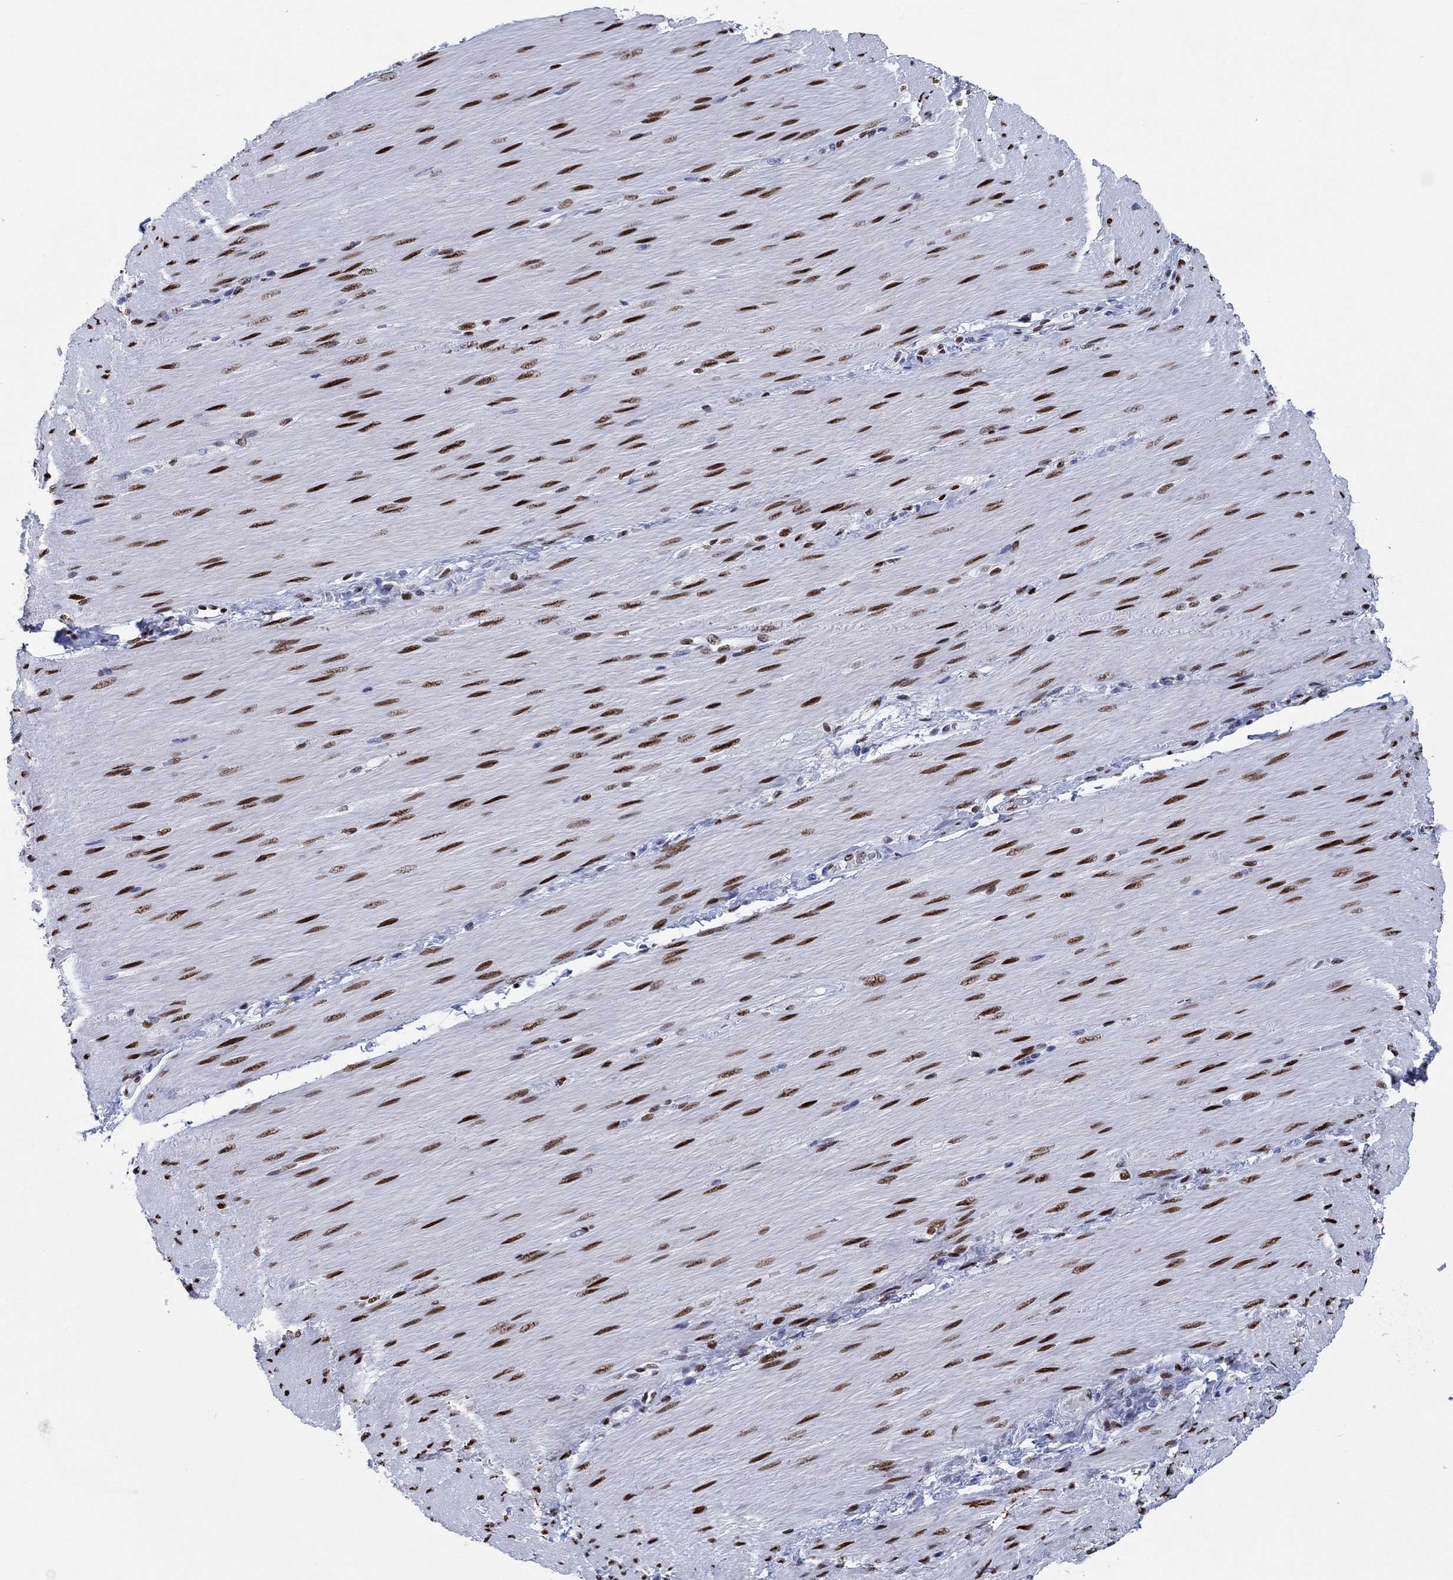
{"staining": {"intensity": "negative", "quantity": "none", "location": "none"}, "tissue": "adipose tissue", "cell_type": "Adipocytes", "image_type": "normal", "snomed": [{"axis": "morphology", "description": "Normal tissue, NOS"}, {"axis": "topography", "description": "Smooth muscle"}, {"axis": "topography", "description": "Duodenum"}, {"axis": "topography", "description": "Peripheral nerve tissue"}], "caption": "Unremarkable adipose tissue was stained to show a protein in brown. There is no significant expression in adipocytes. Nuclei are stained in blue.", "gene": "ZEB1", "patient": {"sex": "female", "age": 61}}